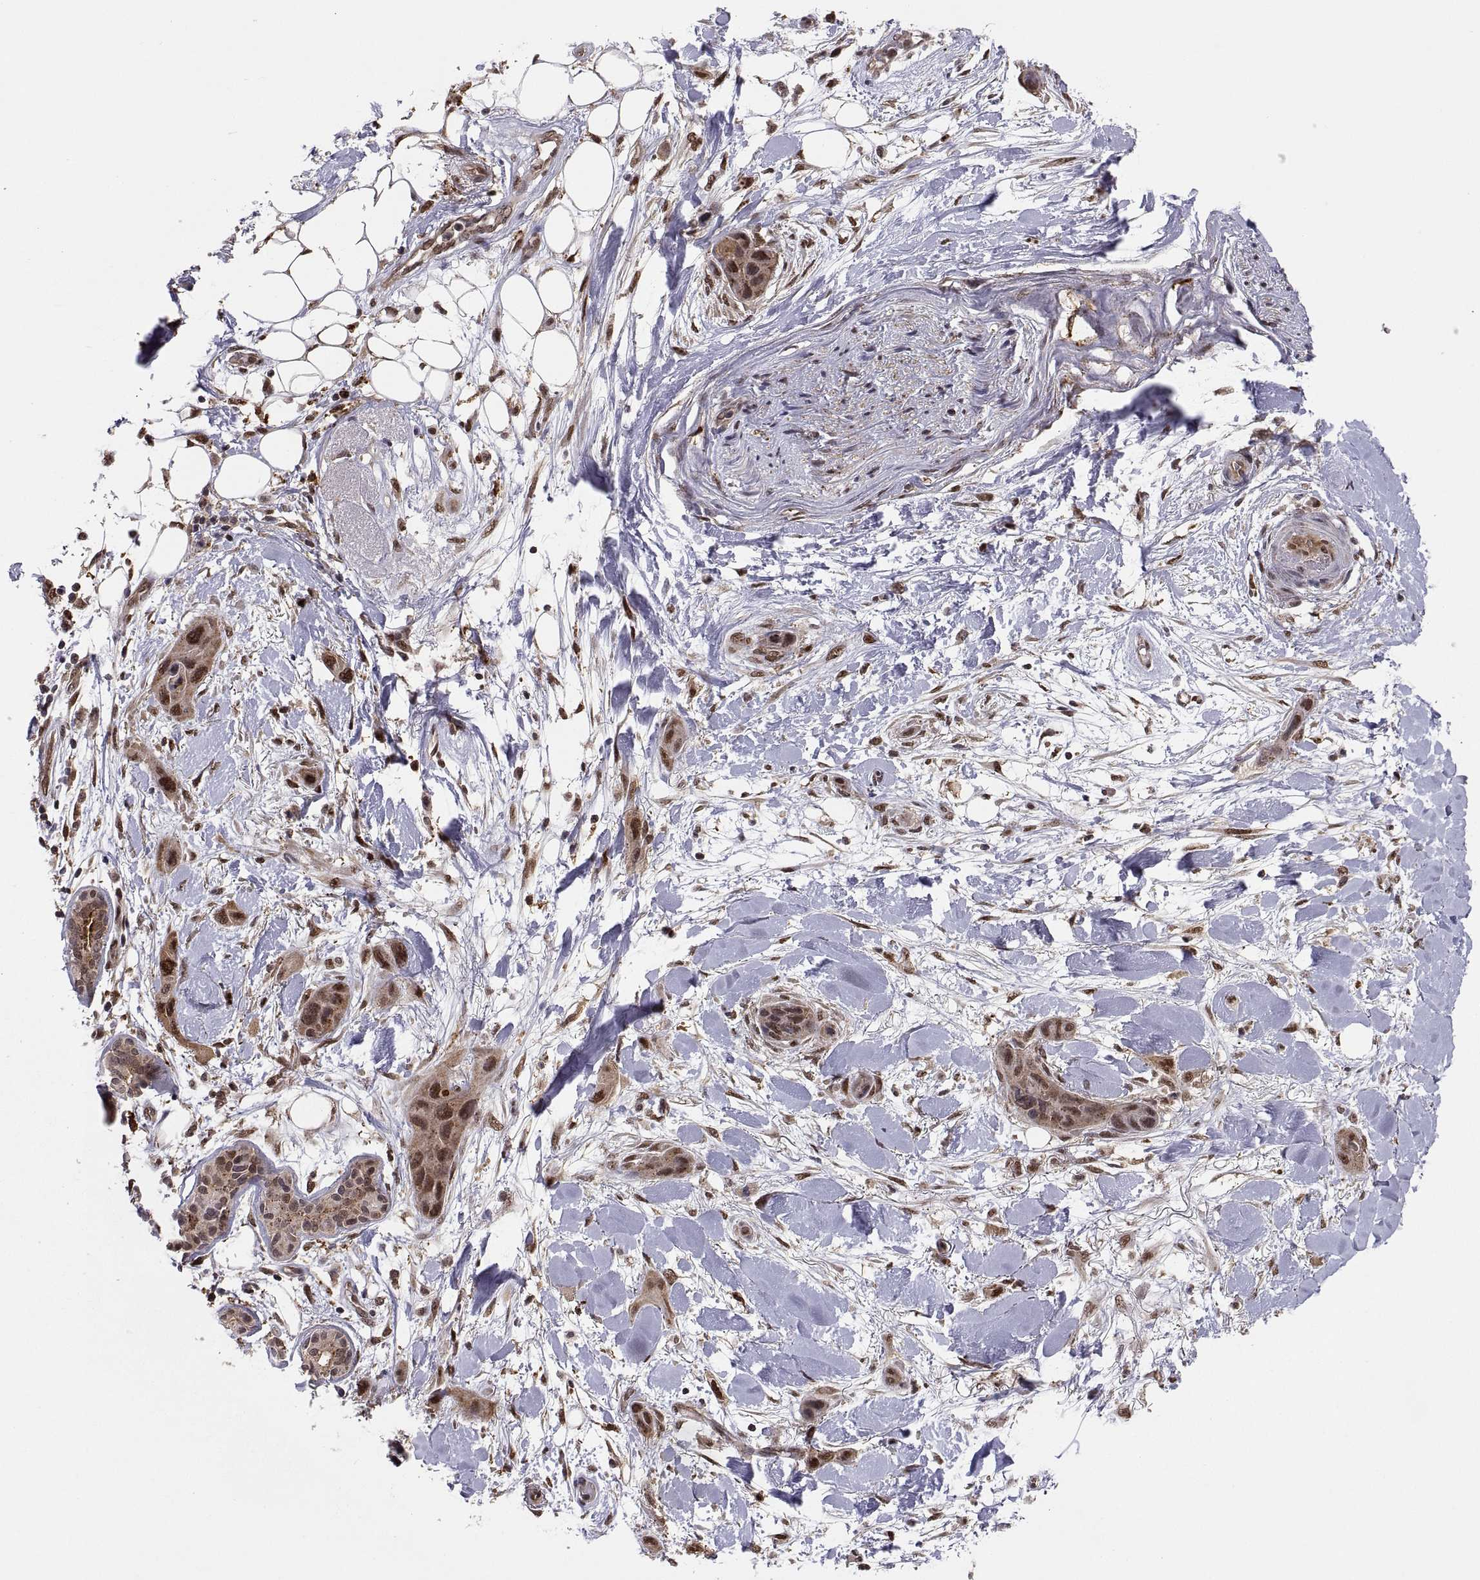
{"staining": {"intensity": "strong", "quantity": ">75%", "location": "nuclear"}, "tissue": "skin cancer", "cell_type": "Tumor cells", "image_type": "cancer", "snomed": [{"axis": "morphology", "description": "Squamous cell carcinoma, NOS"}, {"axis": "topography", "description": "Skin"}], "caption": "Protein staining of skin cancer tissue demonstrates strong nuclear staining in approximately >75% of tumor cells.", "gene": "PSMC2", "patient": {"sex": "male", "age": 79}}